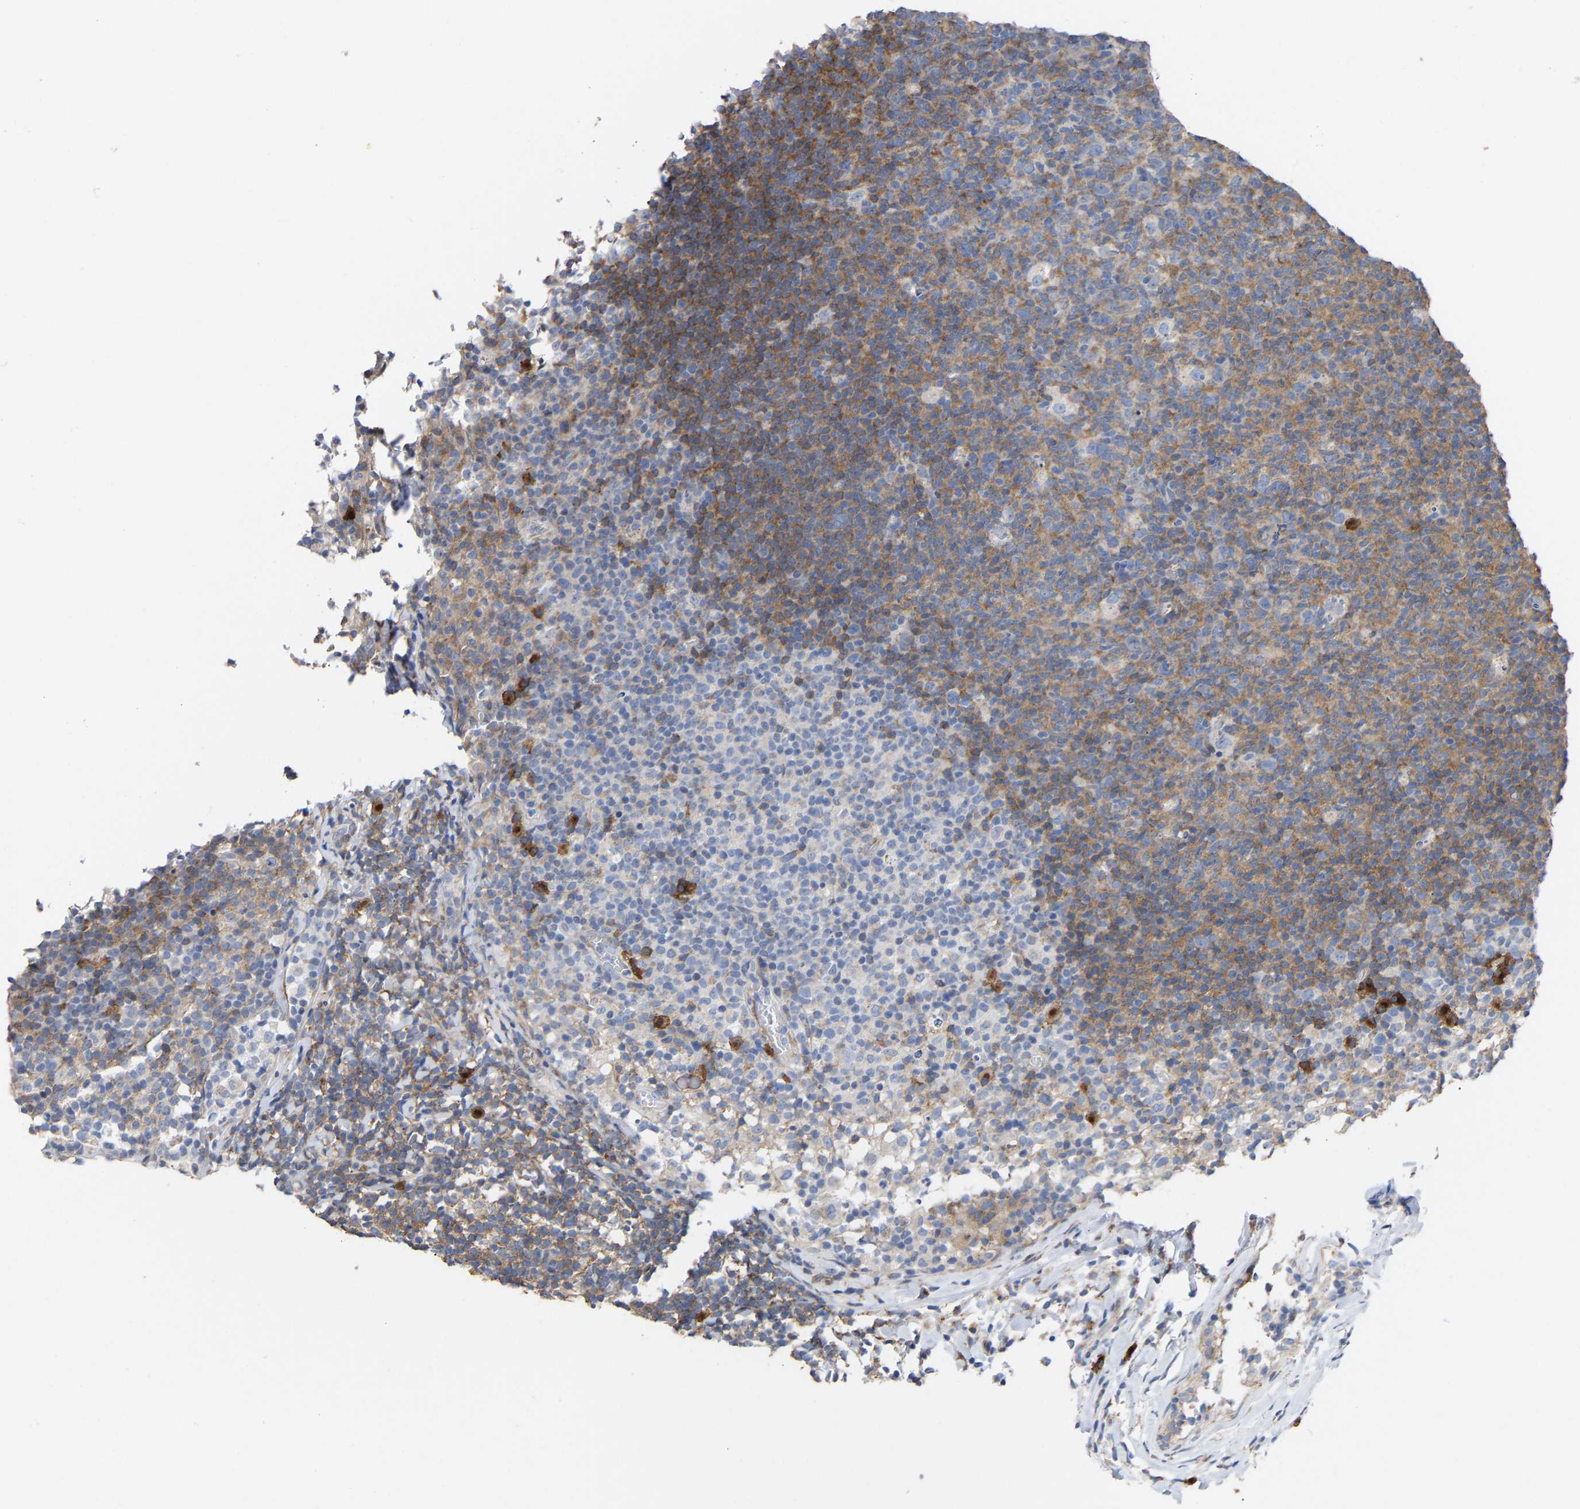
{"staining": {"intensity": "weak", "quantity": "<25%", "location": "cytoplasmic/membranous"}, "tissue": "lymph node", "cell_type": "Germinal center cells", "image_type": "normal", "snomed": [{"axis": "morphology", "description": "Normal tissue, NOS"}, {"axis": "morphology", "description": "Inflammation, NOS"}, {"axis": "topography", "description": "Lymph node"}], "caption": "DAB immunohistochemical staining of normal human lymph node displays no significant expression in germinal center cells.", "gene": "PPP1R15A", "patient": {"sex": "male", "age": 55}}